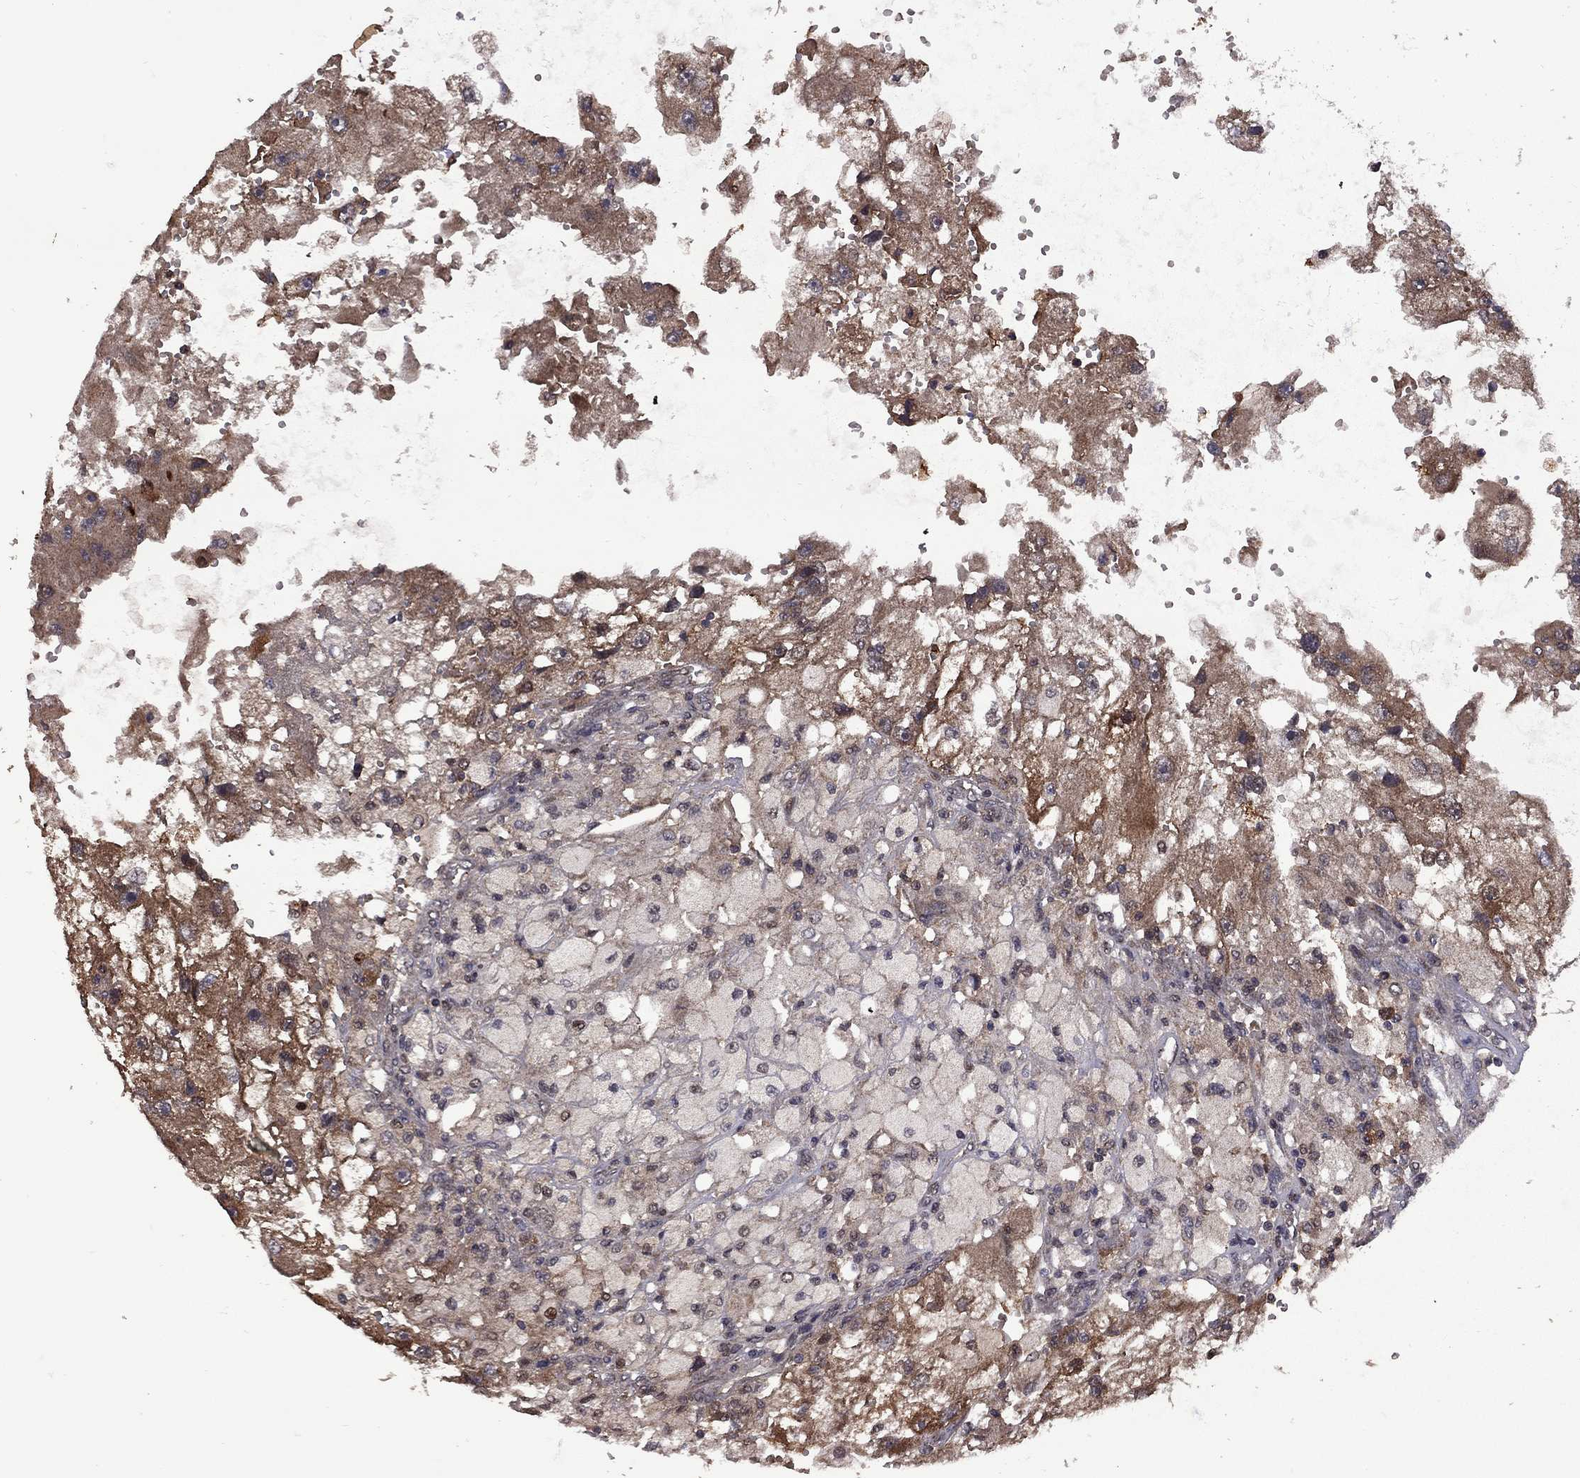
{"staining": {"intensity": "strong", "quantity": "25%-75%", "location": "cytoplasmic/membranous"}, "tissue": "renal cancer", "cell_type": "Tumor cells", "image_type": "cancer", "snomed": [{"axis": "morphology", "description": "Adenocarcinoma, NOS"}, {"axis": "topography", "description": "Kidney"}], "caption": "Immunohistochemical staining of renal cancer reveals high levels of strong cytoplasmic/membranous staining in approximately 25%-75% of tumor cells.", "gene": "IPP", "patient": {"sex": "male", "age": 63}}